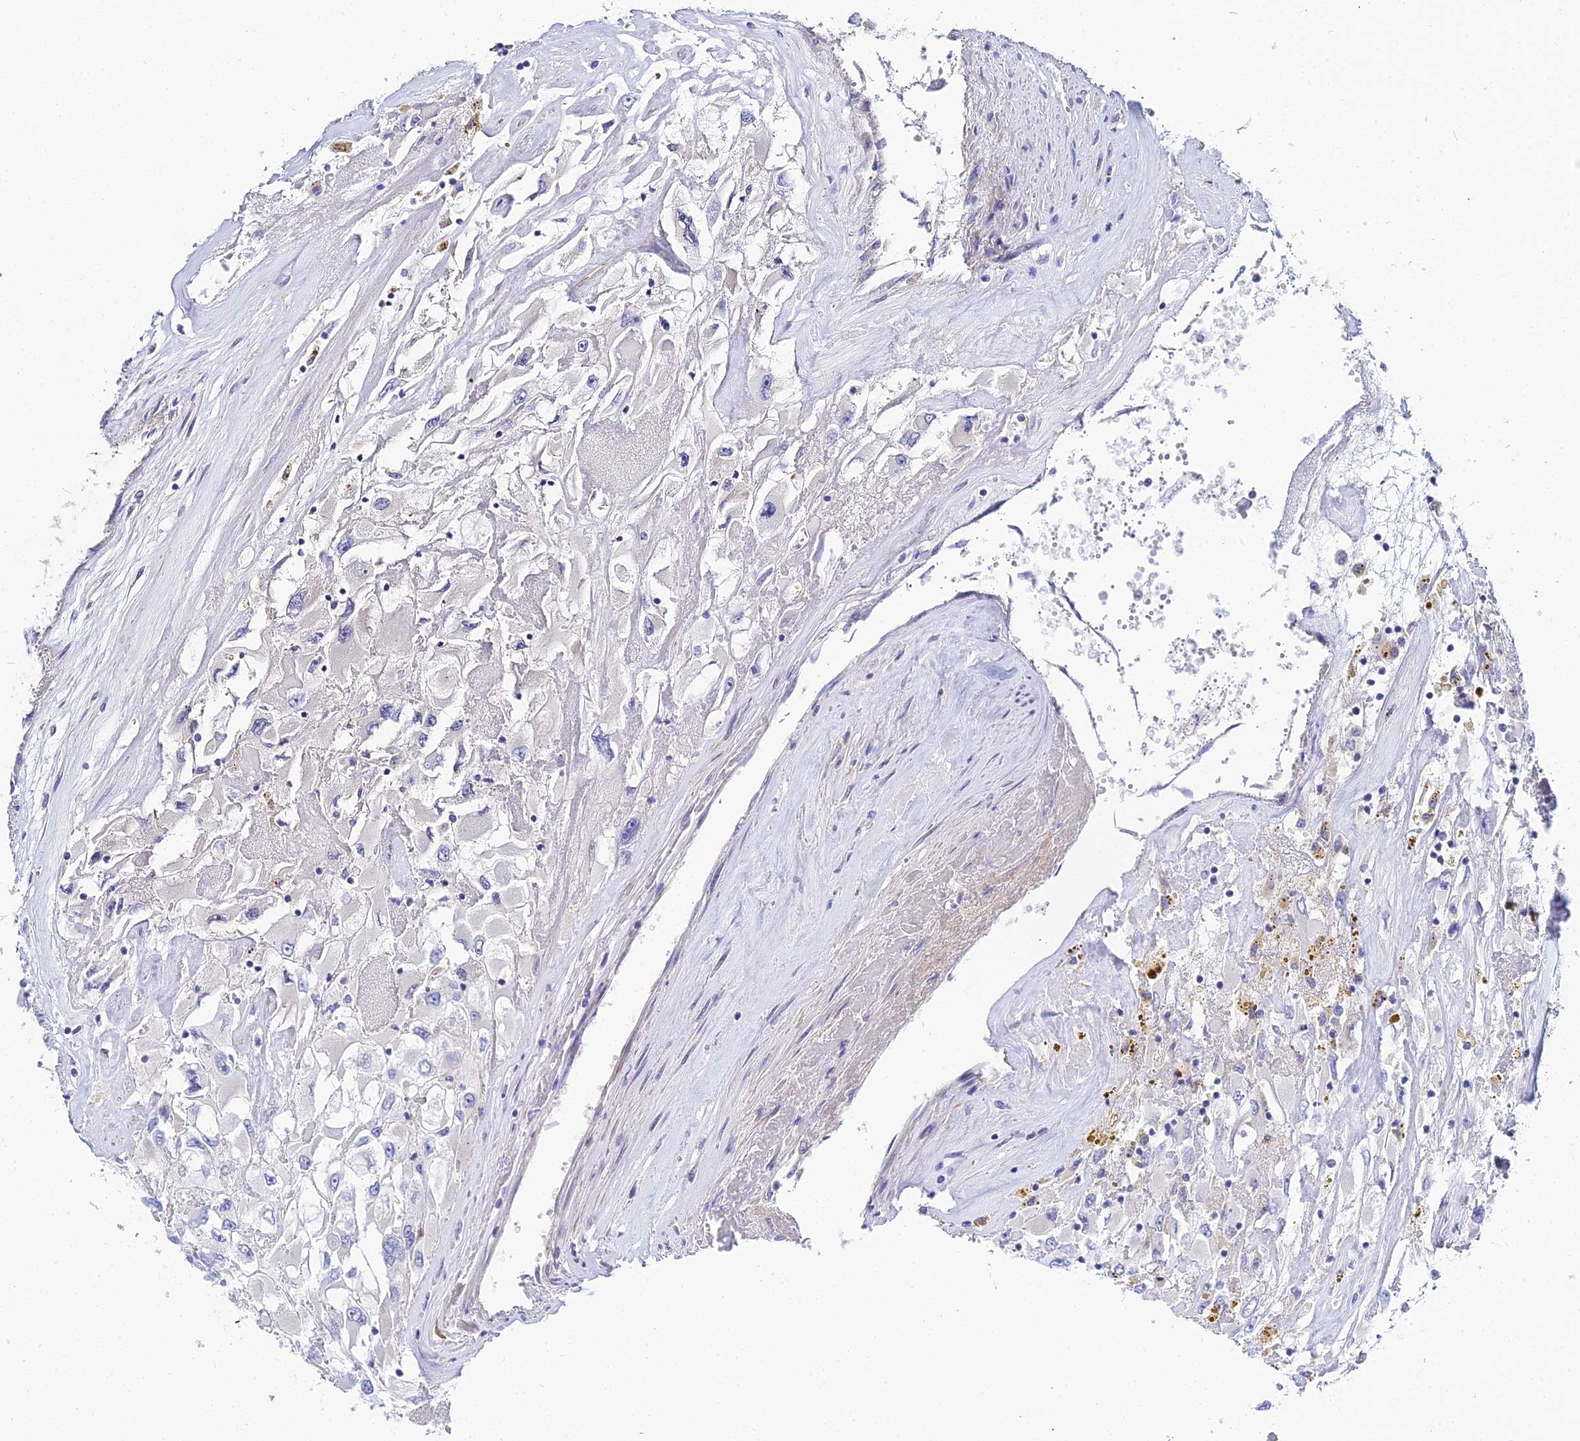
{"staining": {"intensity": "negative", "quantity": "none", "location": "none"}, "tissue": "renal cancer", "cell_type": "Tumor cells", "image_type": "cancer", "snomed": [{"axis": "morphology", "description": "Adenocarcinoma, NOS"}, {"axis": "topography", "description": "Kidney"}], "caption": "IHC photomicrograph of human renal adenocarcinoma stained for a protein (brown), which demonstrates no expression in tumor cells. The staining was performed using DAB (3,3'-diaminobenzidine) to visualize the protein expression in brown, while the nuclei were stained in blue with hematoxylin (Magnification: 20x).", "gene": "APOBEC3H", "patient": {"sex": "female", "age": 52}}